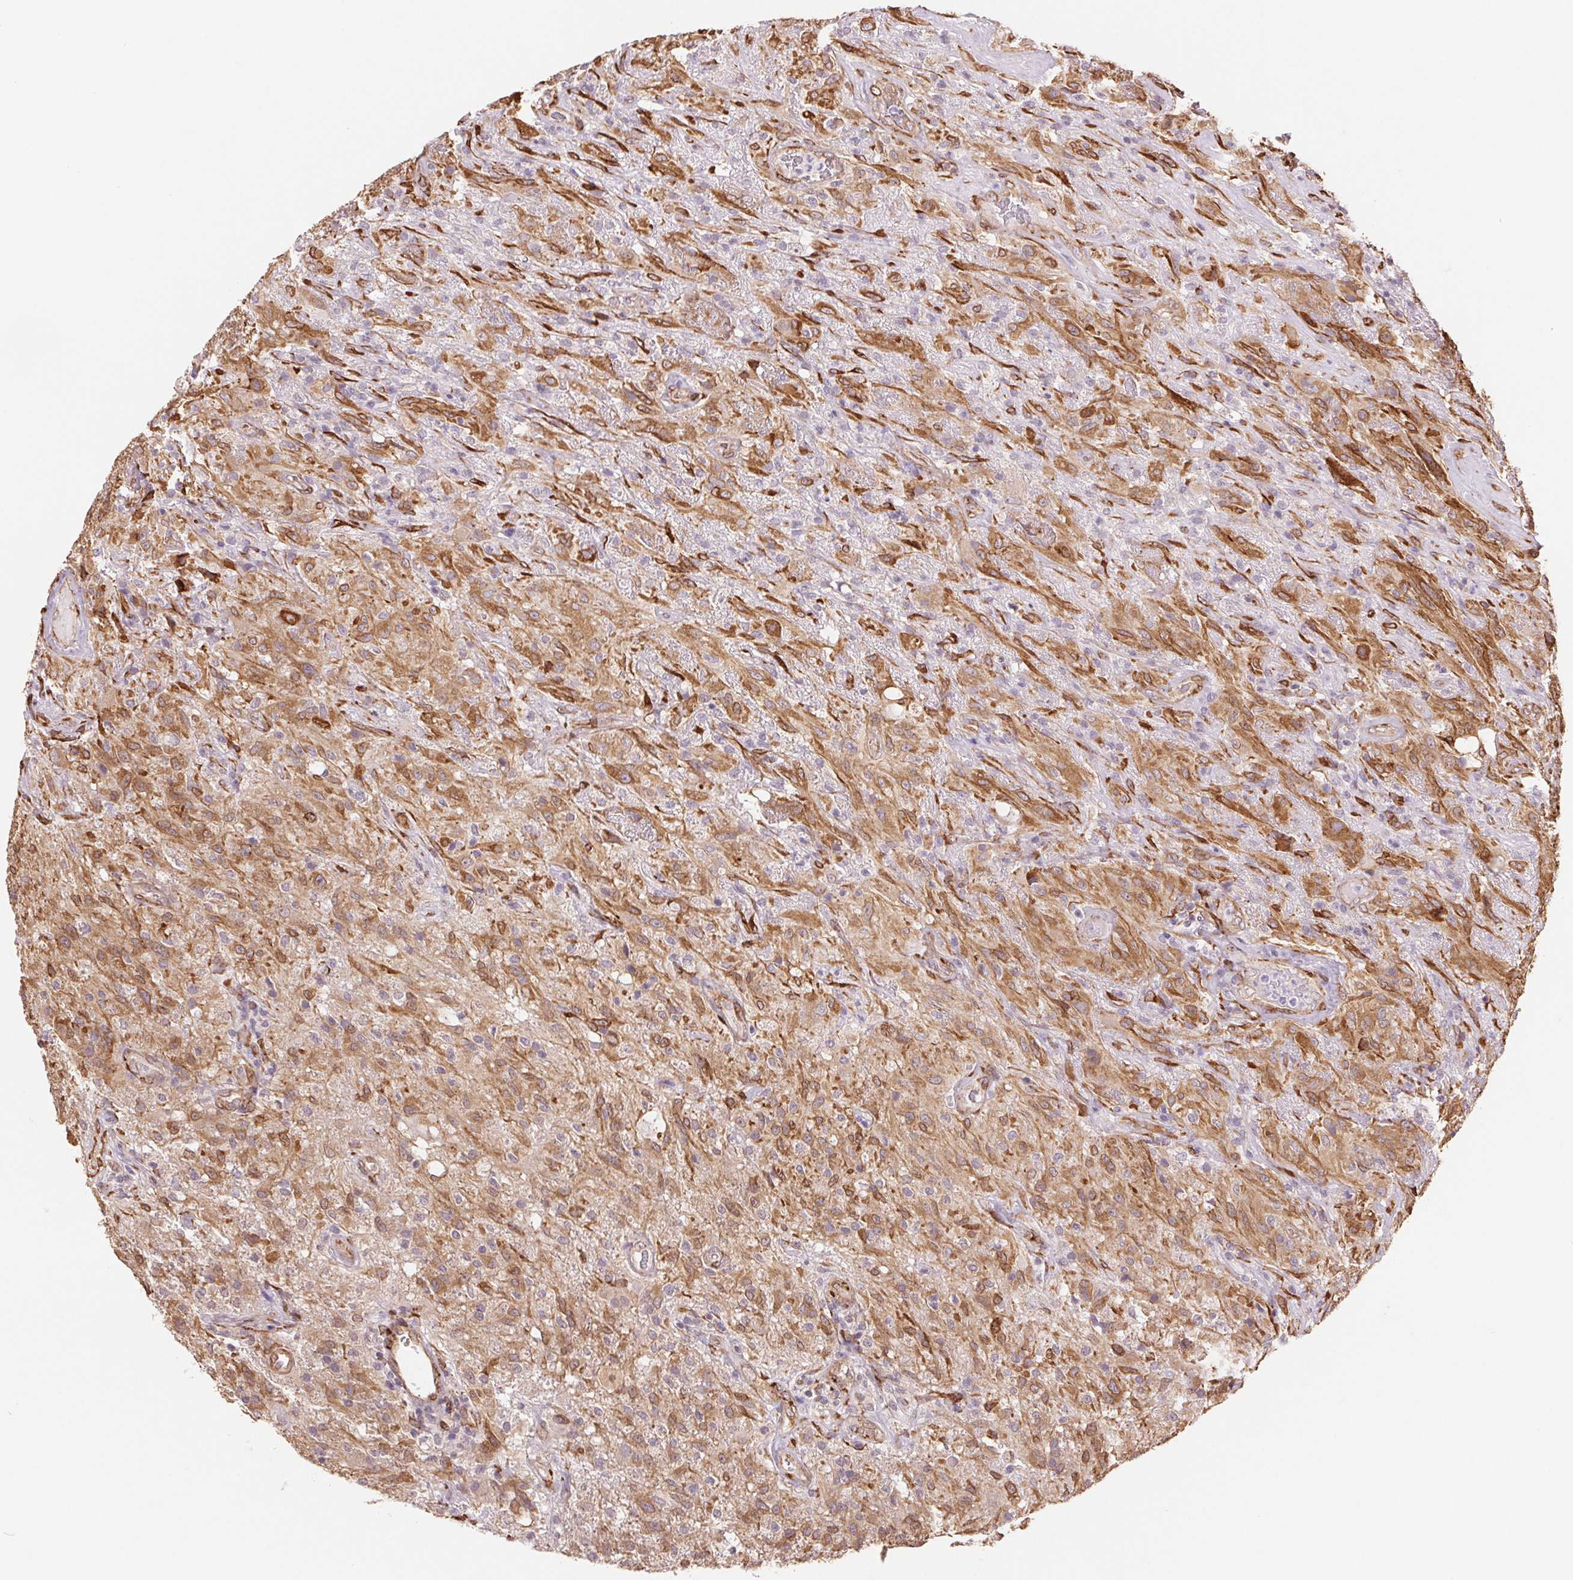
{"staining": {"intensity": "moderate", "quantity": ">75%", "location": "cytoplasmic/membranous"}, "tissue": "glioma", "cell_type": "Tumor cells", "image_type": "cancer", "snomed": [{"axis": "morphology", "description": "Glioma, malignant, High grade"}, {"axis": "topography", "description": "Brain"}], "caption": "IHC histopathology image of glioma stained for a protein (brown), which shows medium levels of moderate cytoplasmic/membranous staining in approximately >75% of tumor cells.", "gene": "FKBP10", "patient": {"sex": "male", "age": 46}}